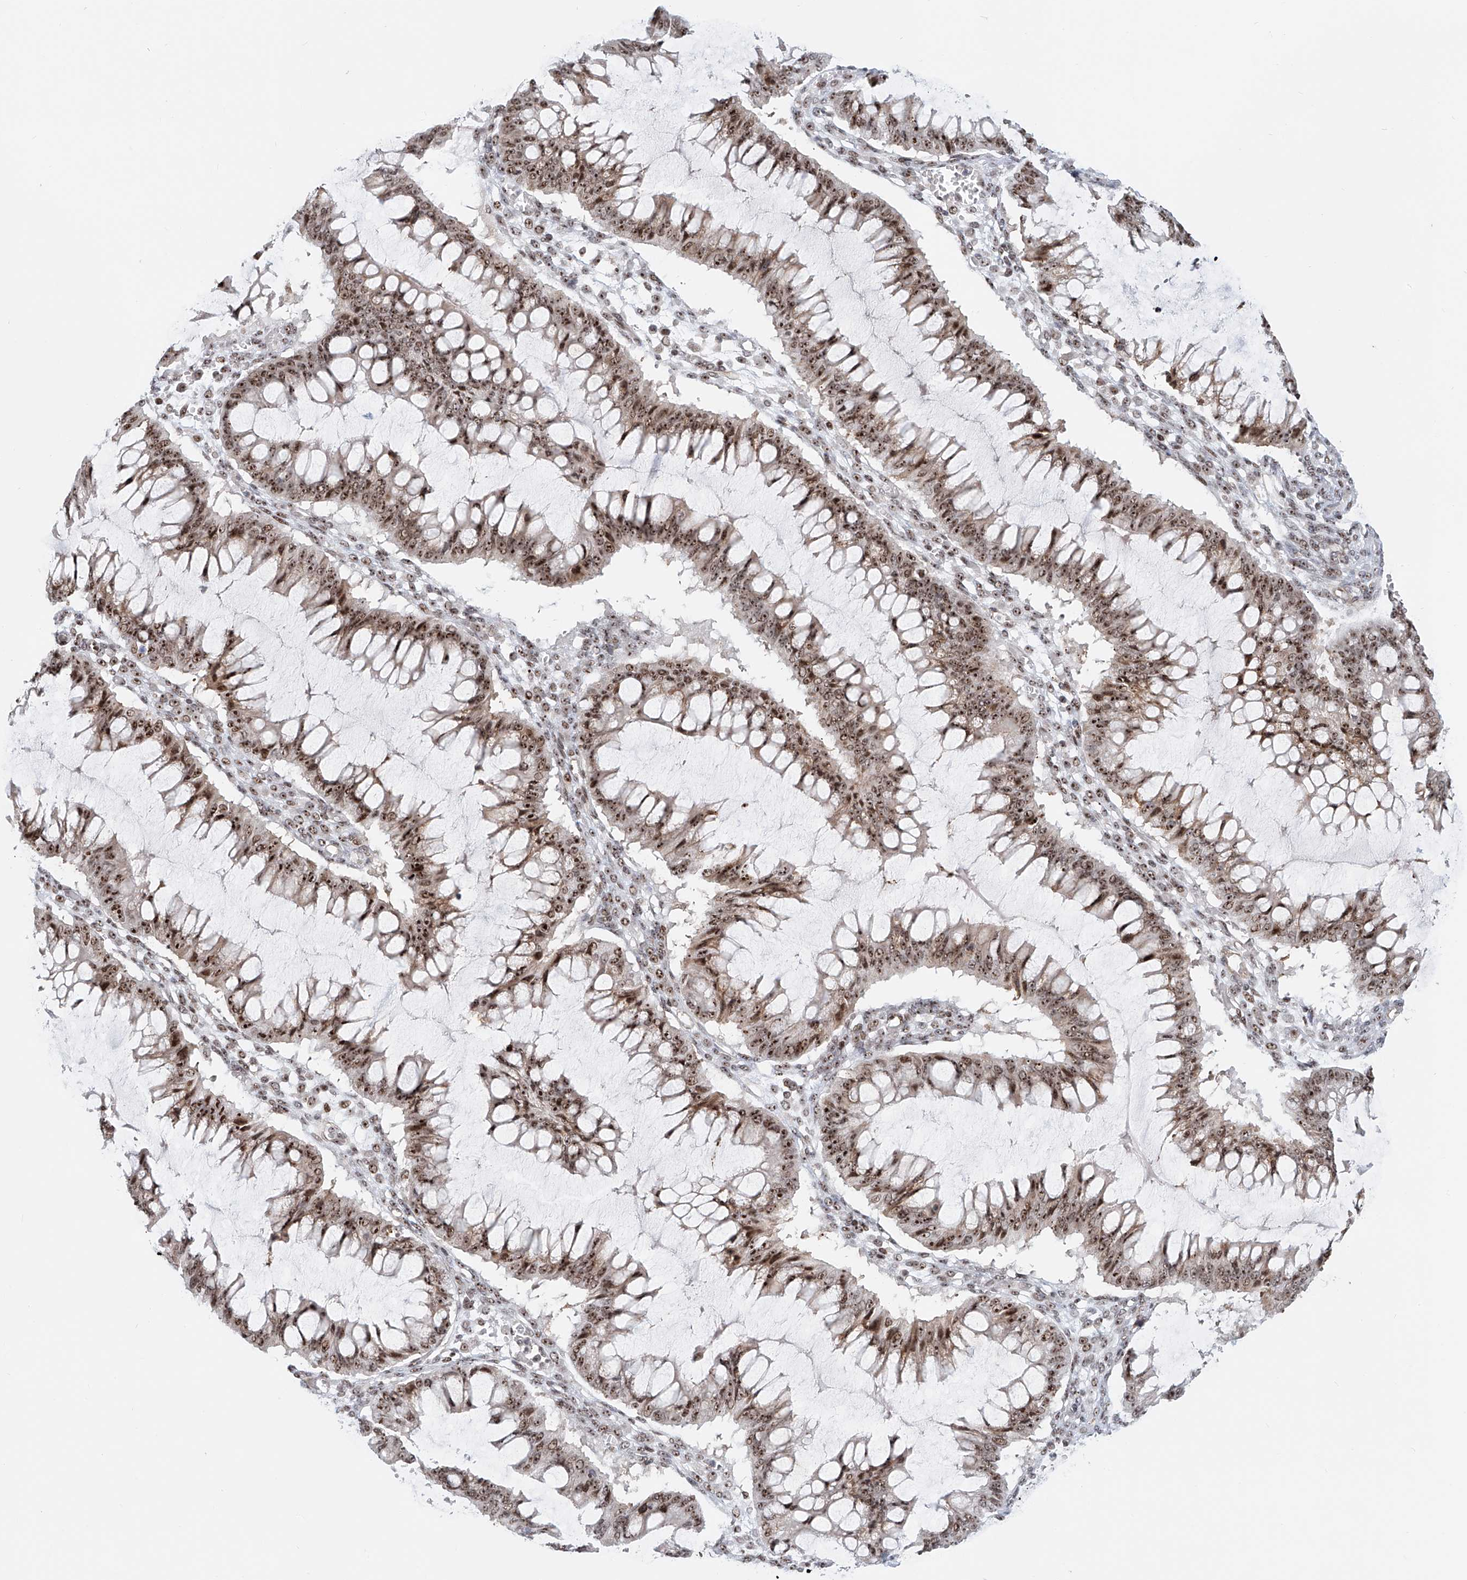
{"staining": {"intensity": "moderate", "quantity": ">75%", "location": "nuclear"}, "tissue": "ovarian cancer", "cell_type": "Tumor cells", "image_type": "cancer", "snomed": [{"axis": "morphology", "description": "Cystadenocarcinoma, mucinous, NOS"}, {"axis": "topography", "description": "Ovary"}], "caption": "Immunohistochemical staining of human ovarian mucinous cystadenocarcinoma demonstrates moderate nuclear protein expression in approximately >75% of tumor cells. (IHC, brightfield microscopy, high magnification).", "gene": "PRUNE2", "patient": {"sex": "female", "age": 73}}